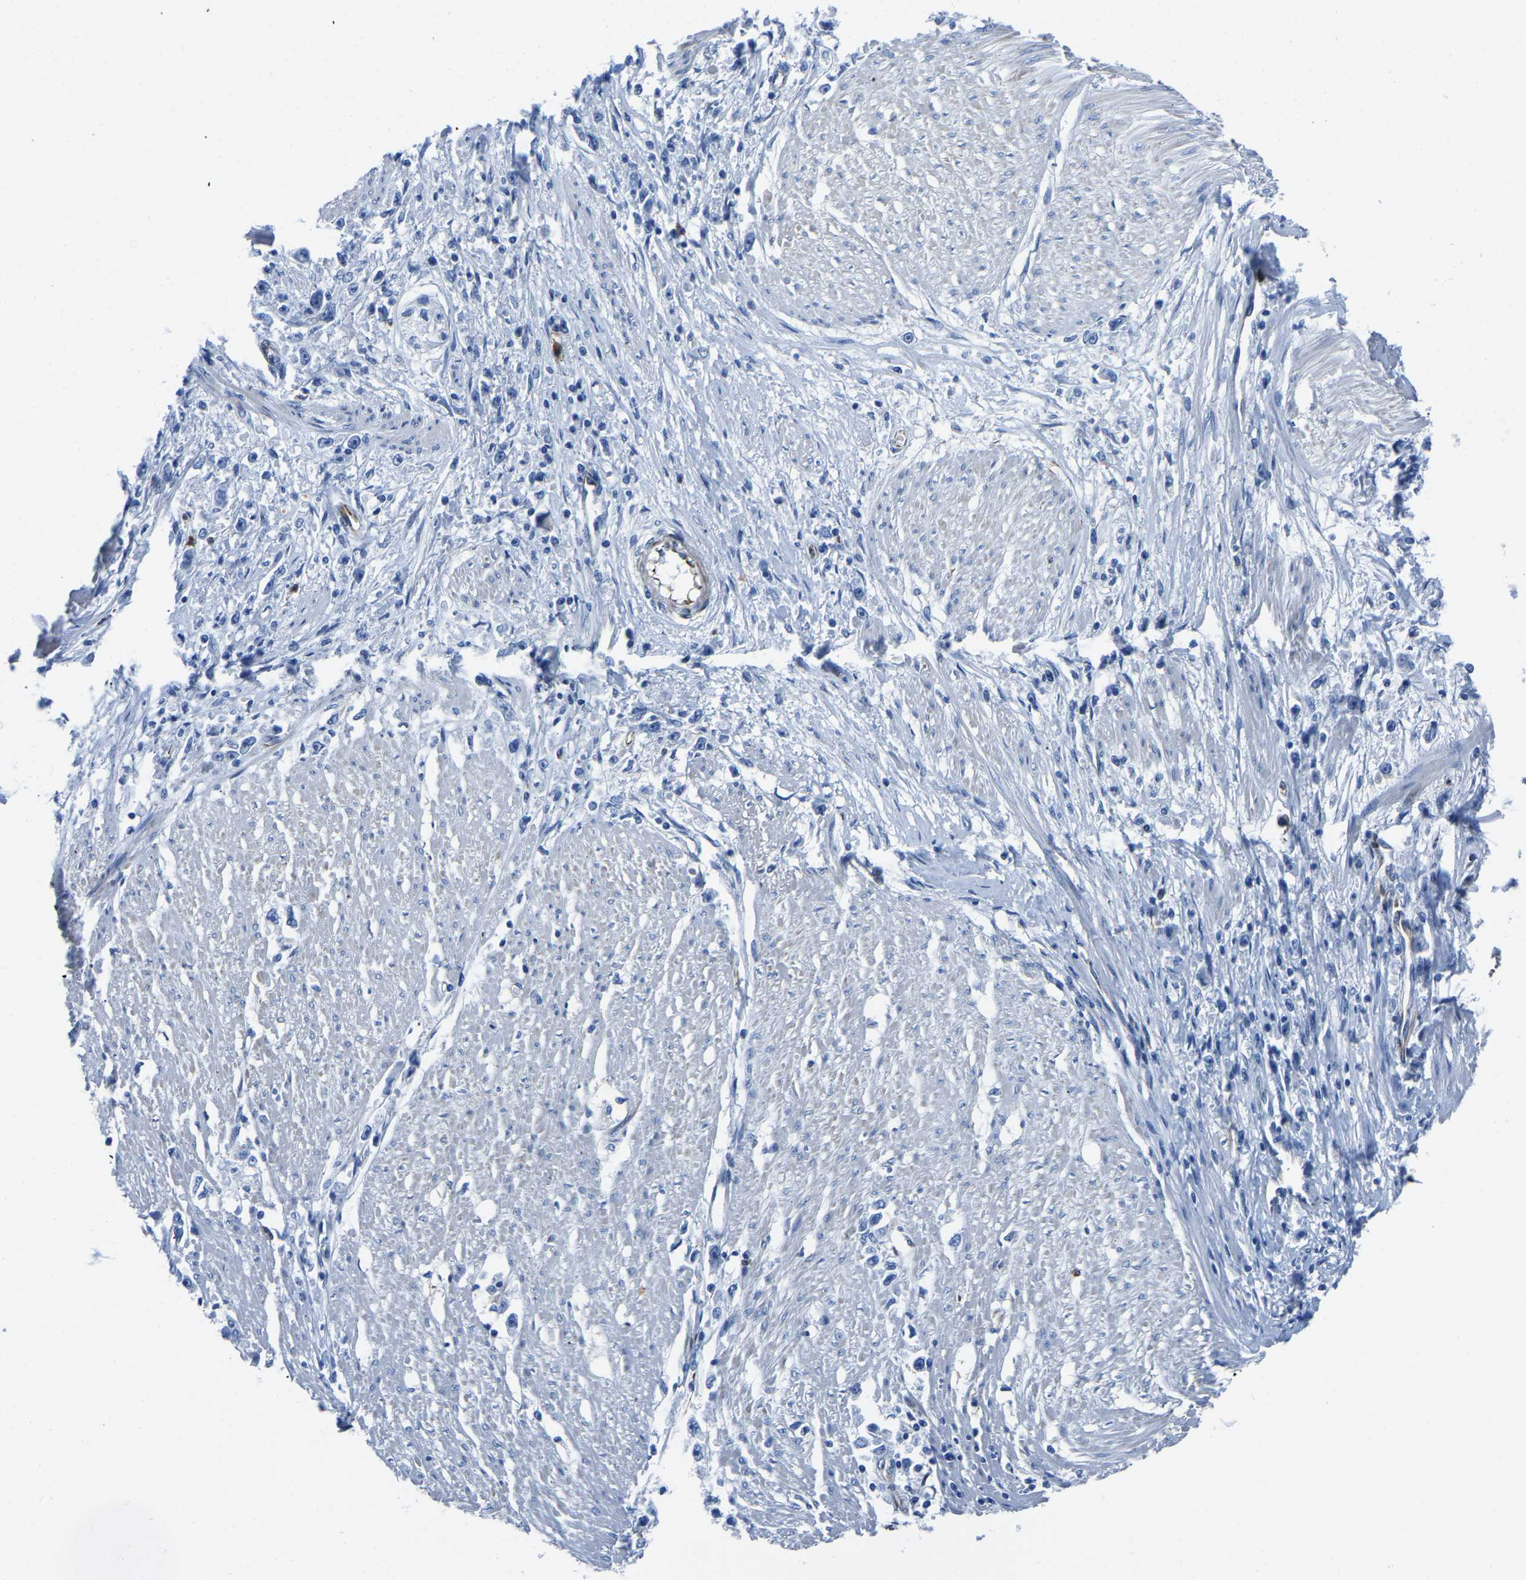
{"staining": {"intensity": "negative", "quantity": "none", "location": "none"}, "tissue": "stomach cancer", "cell_type": "Tumor cells", "image_type": "cancer", "snomed": [{"axis": "morphology", "description": "Adenocarcinoma, NOS"}, {"axis": "topography", "description": "Stomach"}], "caption": "A micrograph of adenocarcinoma (stomach) stained for a protein demonstrates no brown staining in tumor cells.", "gene": "MS4A3", "patient": {"sex": "female", "age": 59}}